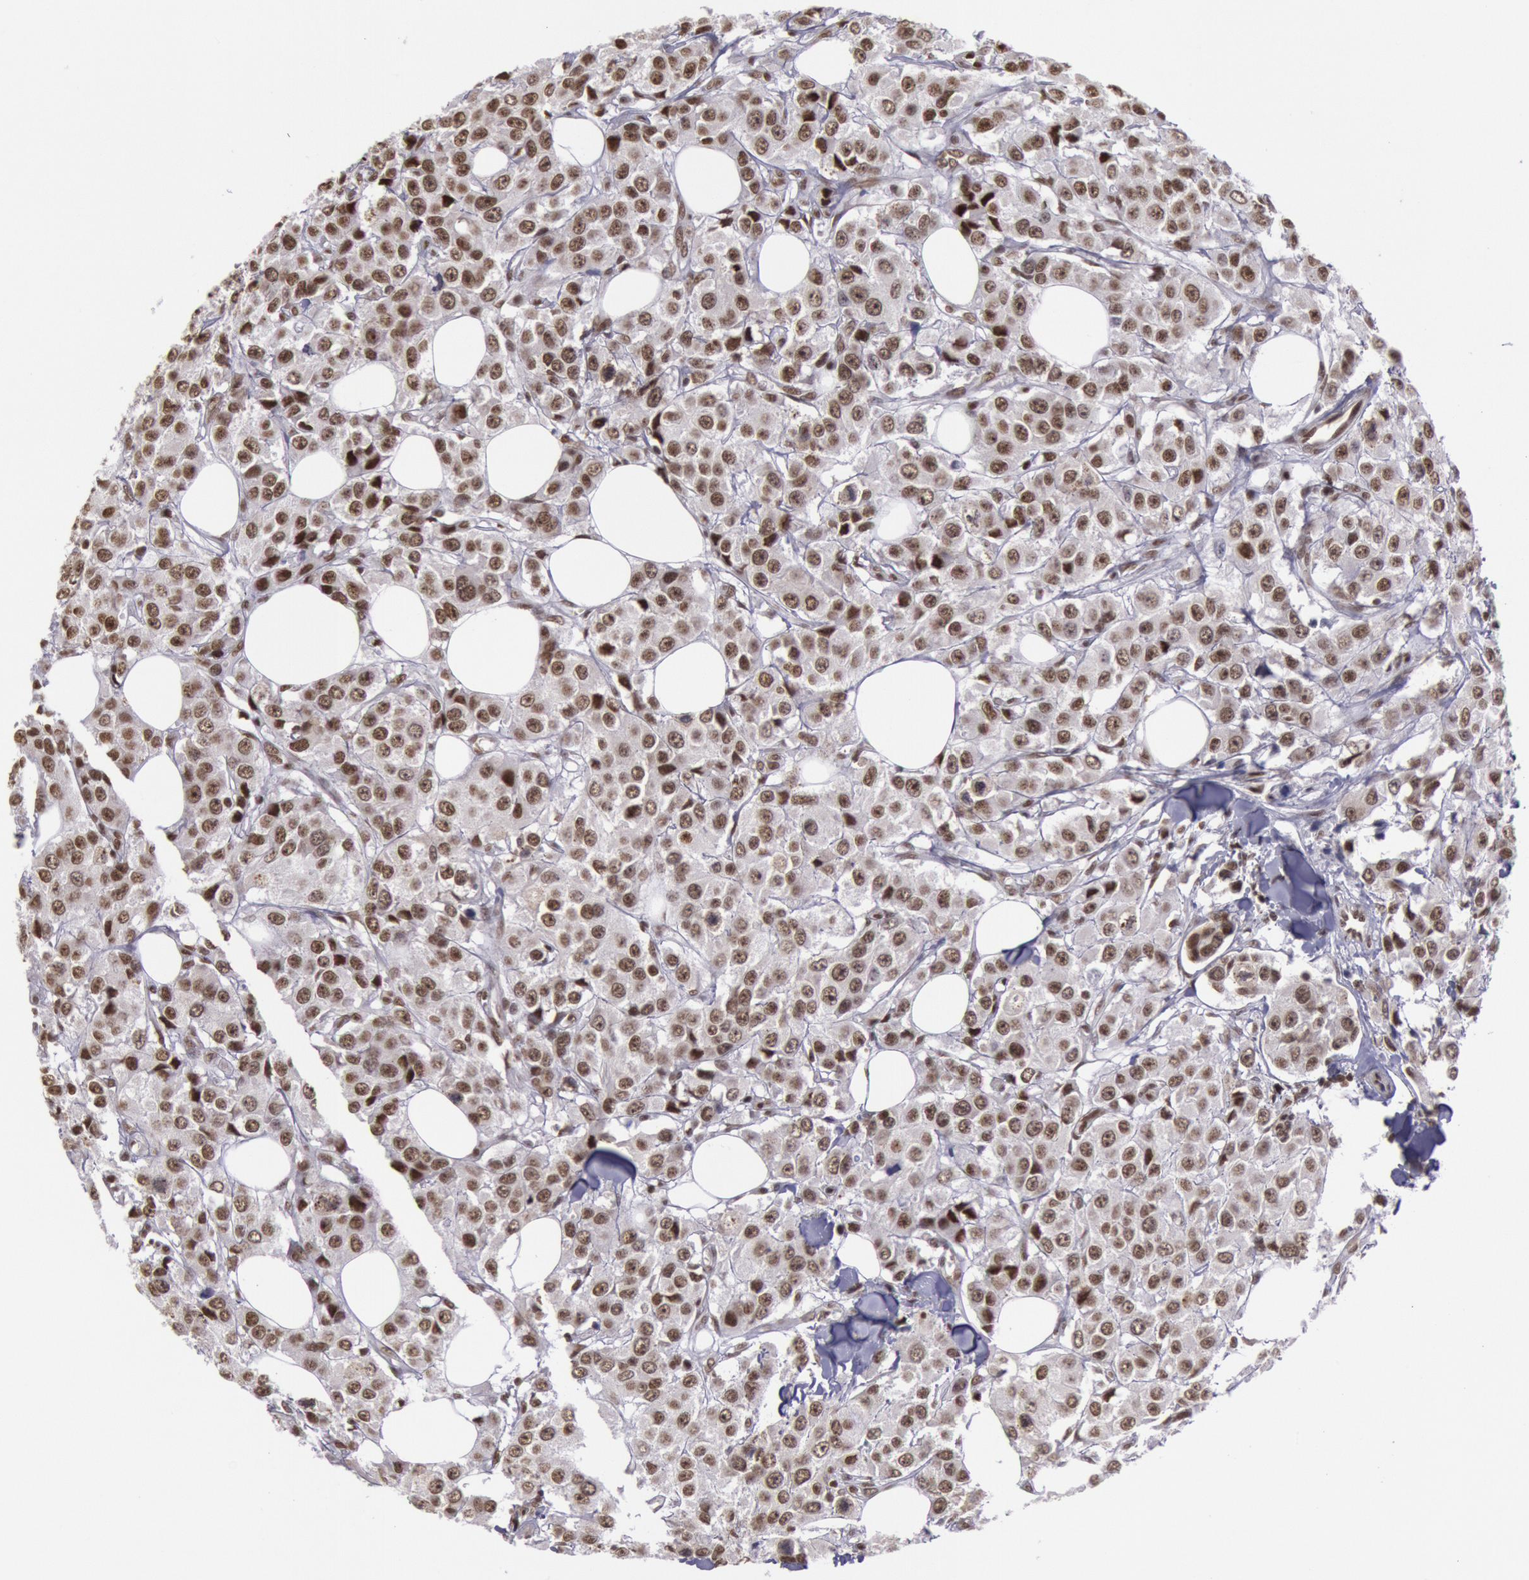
{"staining": {"intensity": "moderate", "quantity": ">75%", "location": "nuclear"}, "tissue": "breast cancer", "cell_type": "Tumor cells", "image_type": "cancer", "snomed": [{"axis": "morphology", "description": "Duct carcinoma"}, {"axis": "topography", "description": "Breast"}], "caption": "Moderate nuclear protein staining is seen in approximately >75% of tumor cells in intraductal carcinoma (breast).", "gene": "NKAP", "patient": {"sex": "female", "age": 58}}